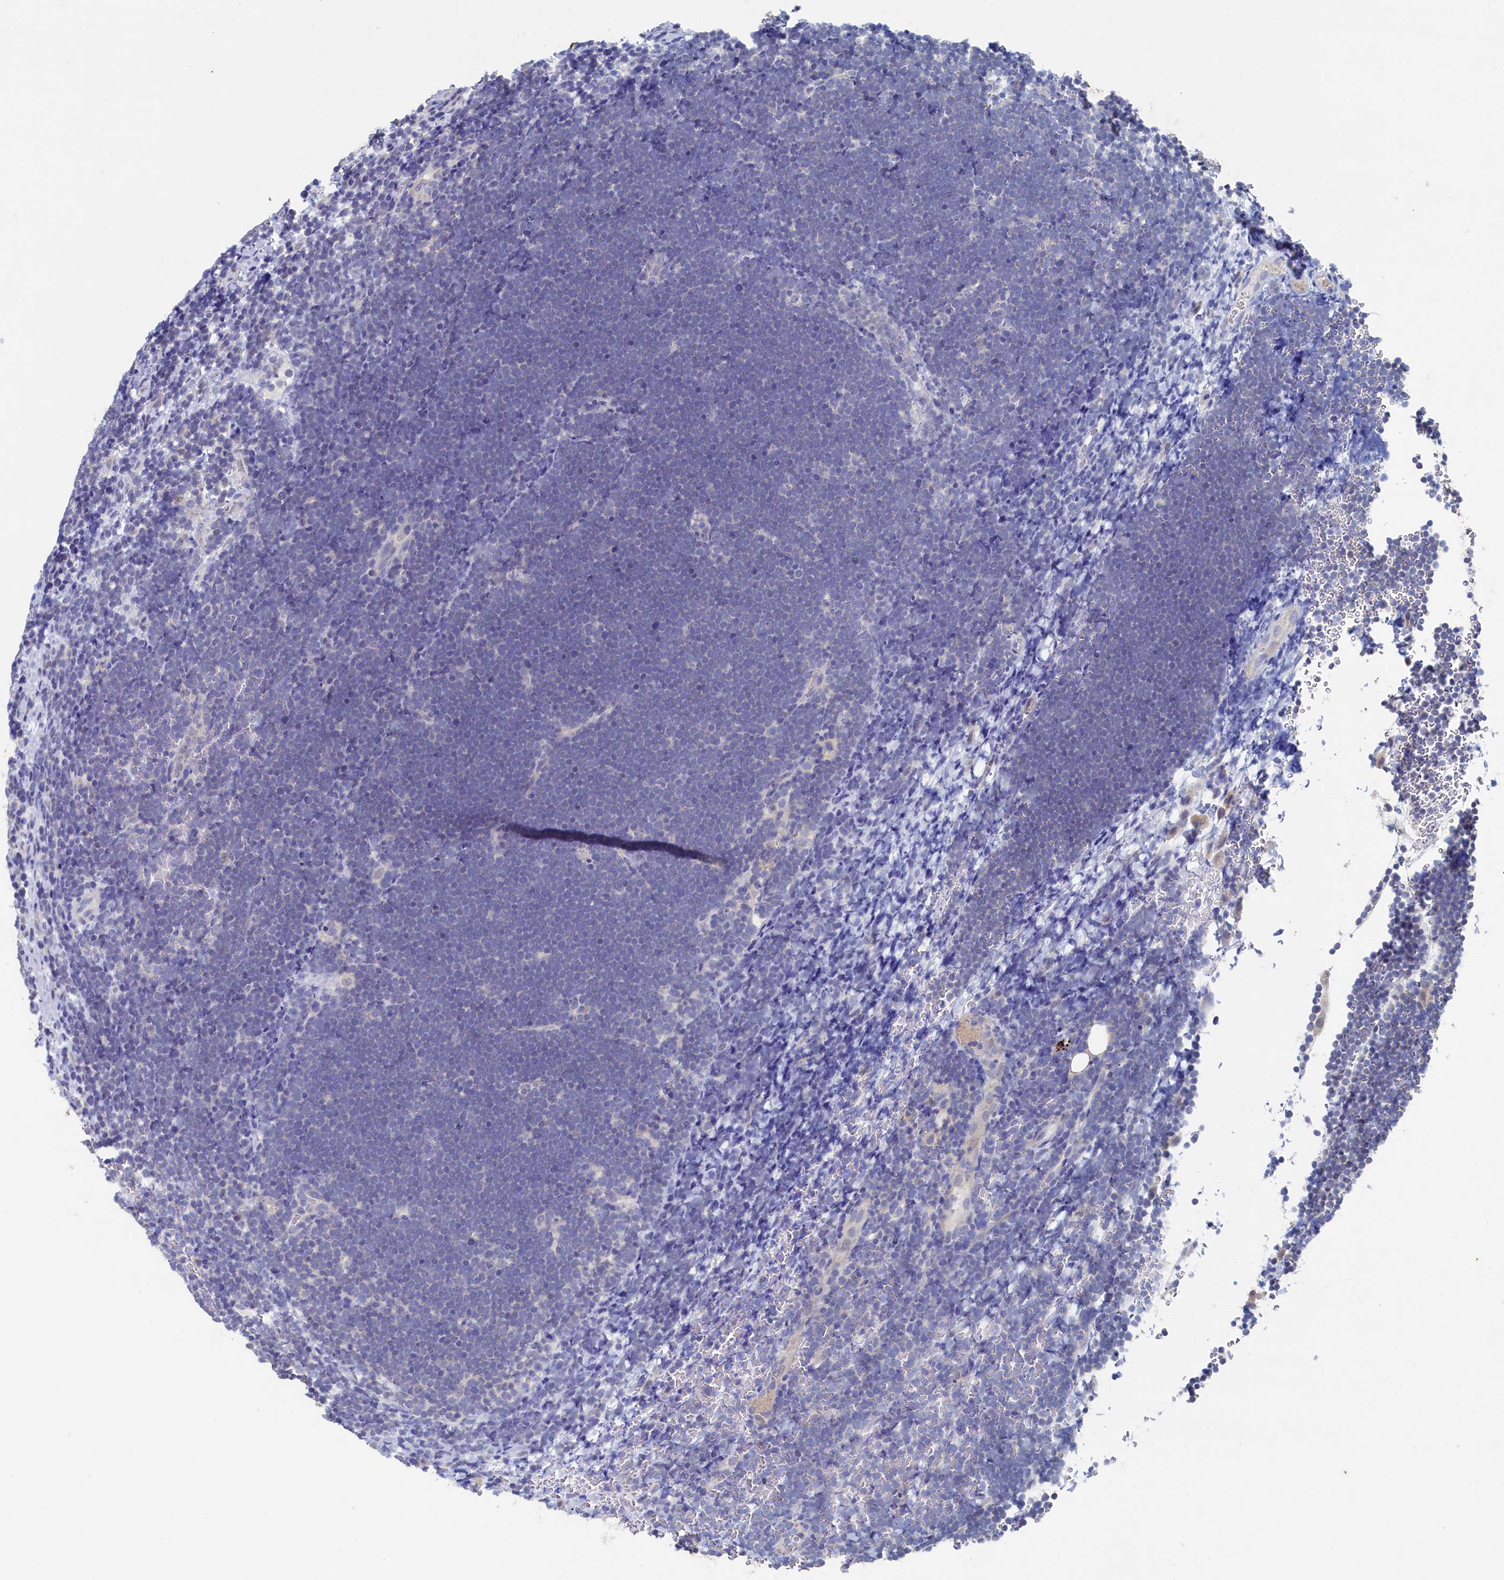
{"staining": {"intensity": "negative", "quantity": "none", "location": "none"}, "tissue": "lymphoma", "cell_type": "Tumor cells", "image_type": "cancer", "snomed": [{"axis": "morphology", "description": "Malignant lymphoma, non-Hodgkin's type, High grade"}, {"axis": "topography", "description": "Lymph node"}], "caption": "Immunohistochemistry (IHC) of human high-grade malignant lymphoma, non-Hodgkin's type exhibits no staining in tumor cells. (DAB immunohistochemistry (IHC) with hematoxylin counter stain).", "gene": "CBLIF", "patient": {"sex": "male", "age": 13}}